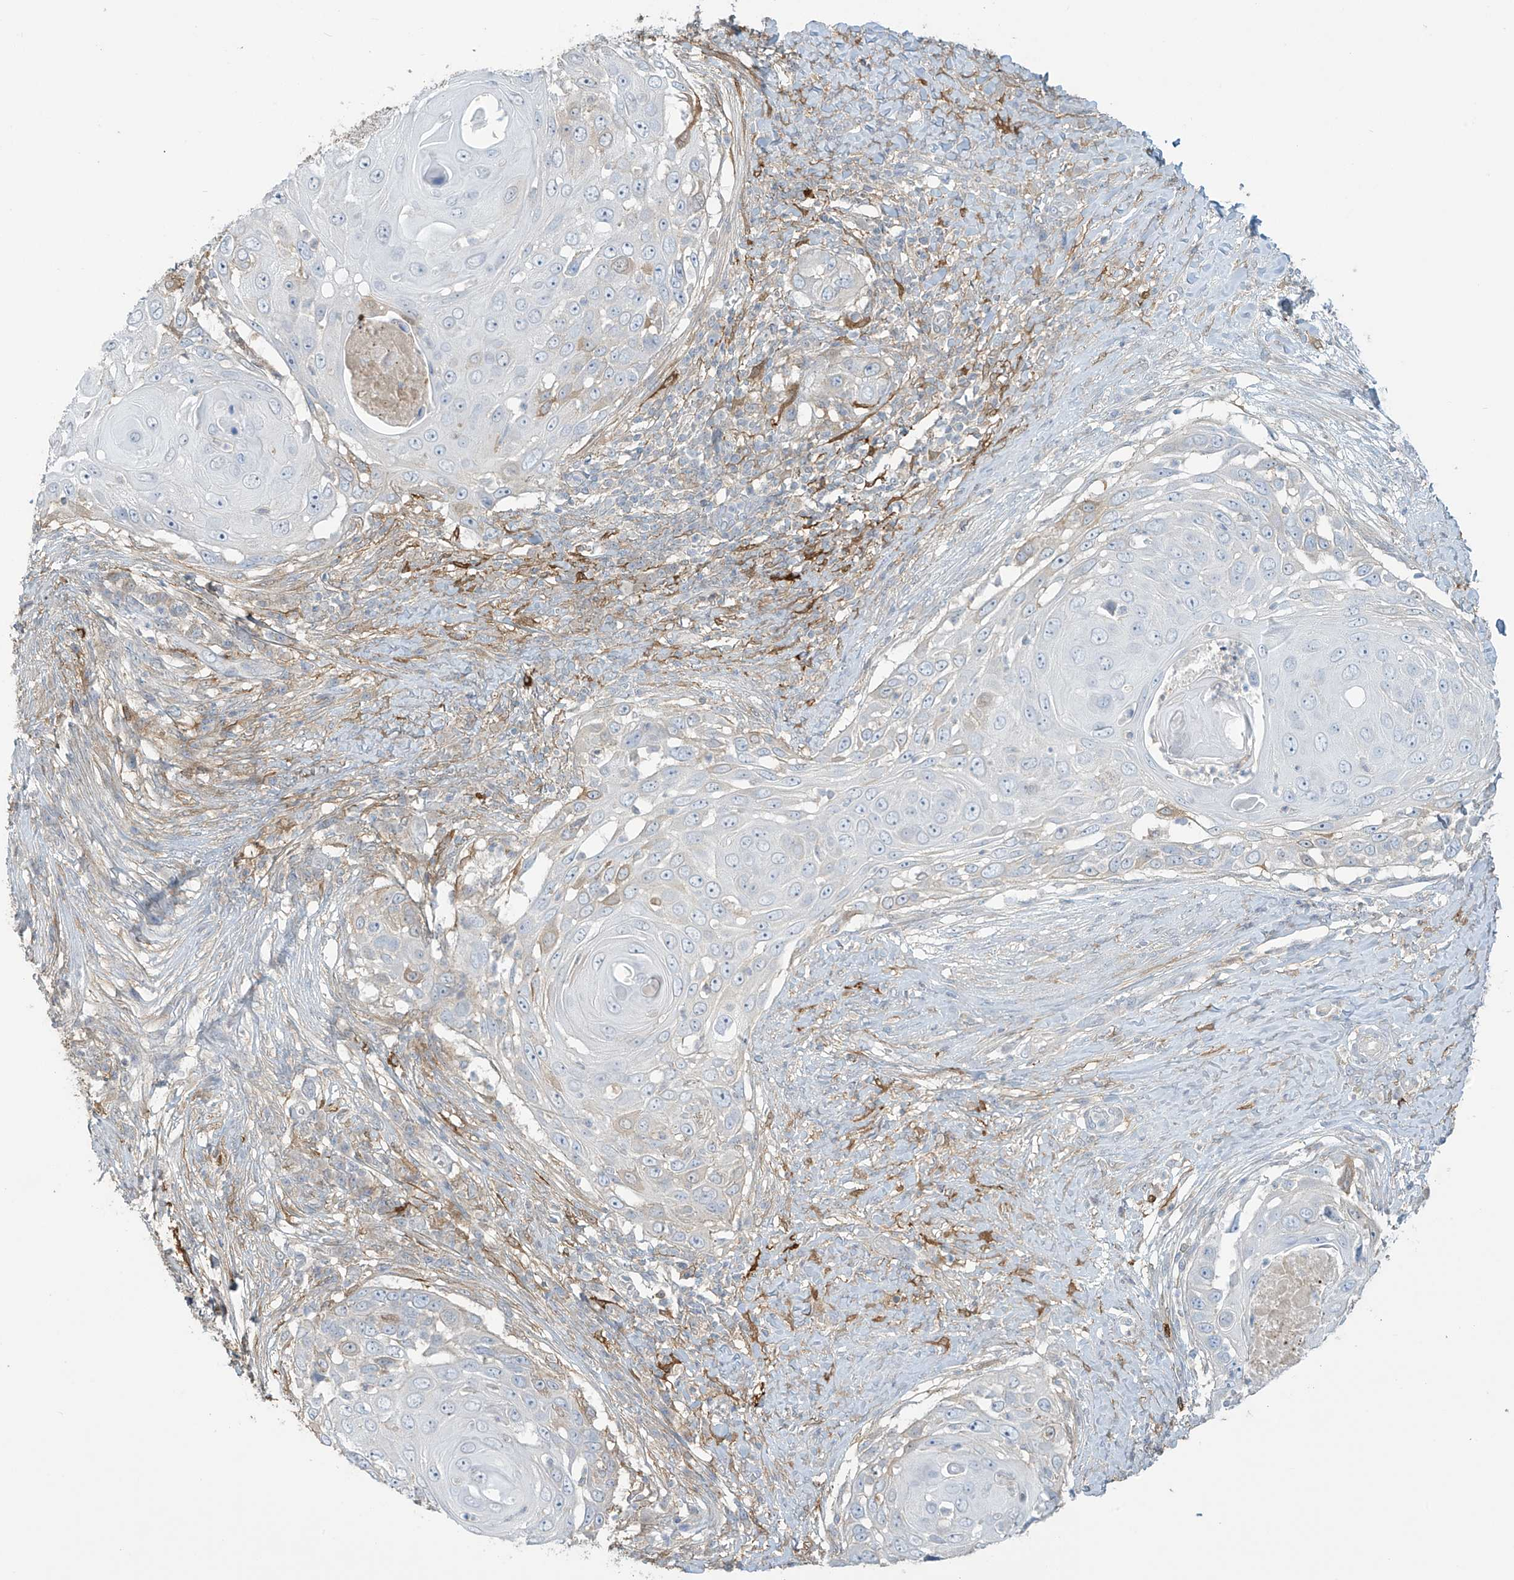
{"staining": {"intensity": "negative", "quantity": "none", "location": "none"}, "tissue": "skin cancer", "cell_type": "Tumor cells", "image_type": "cancer", "snomed": [{"axis": "morphology", "description": "Squamous cell carcinoma, NOS"}, {"axis": "topography", "description": "Skin"}], "caption": "High power microscopy photomicrograph of an immunohistochemistry image of squamous cell carcinoma (skin), revealing no significant positivity in tumor cells.", "gene": "TAGAP", "patient": {"sex": "female", "age": 44}}